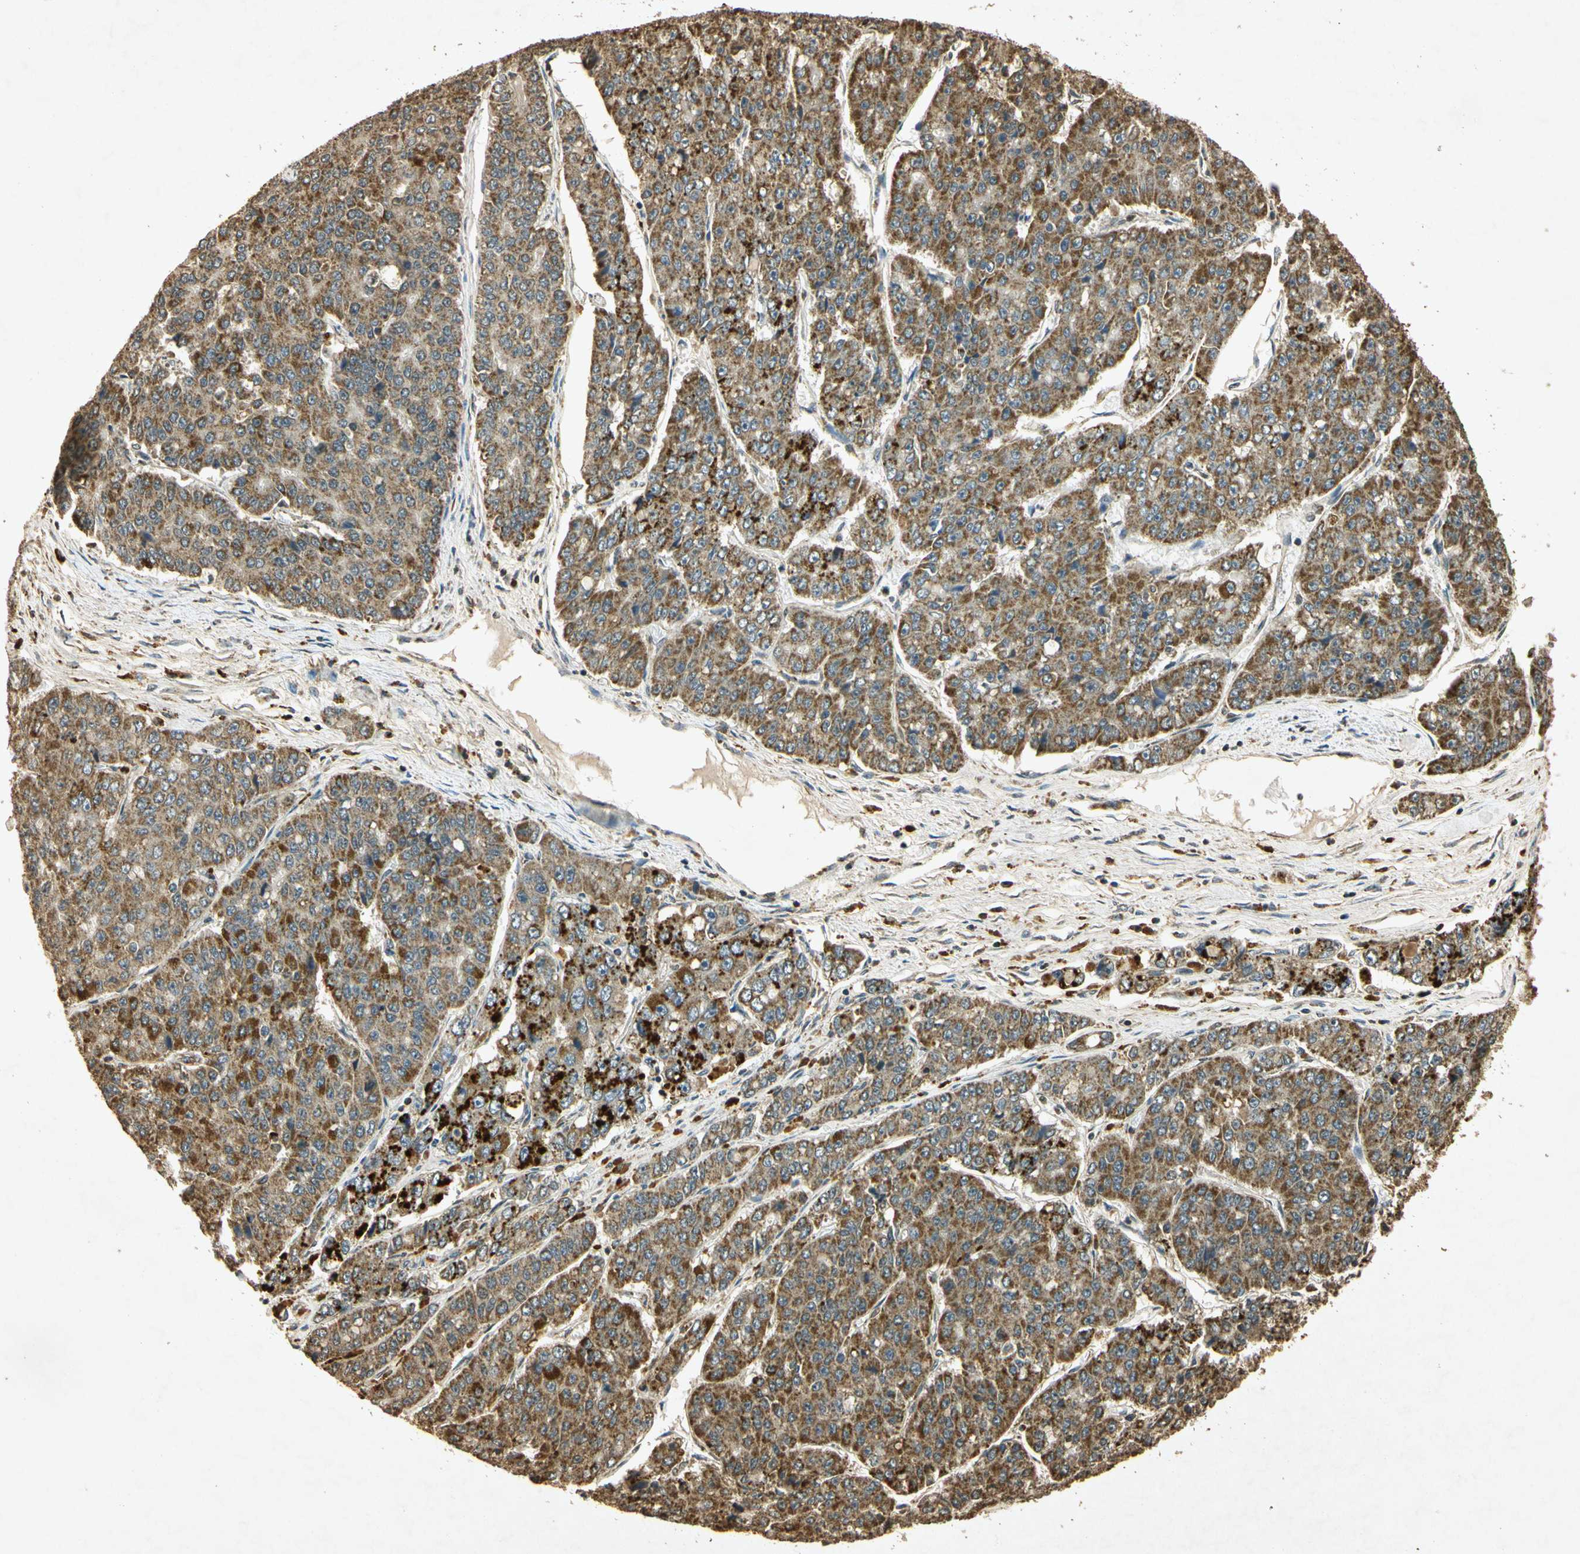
{"staining": {"intensity": "moderate", "quantity": ">75%", "location": "cytoplasmic/membranous"}, "tissue": "pancreatic cancer", "cell_type": "Tumor cells", "image_type": "cancer", "snomed": [{"axis": "morphology", "description": "Adenocarcinoma, NOS"}, {"axis": "topography", "description": "Pancreas"}], "caption": "Protein expression analysis of pancreatic adenocarcinoma displays moderate cytoplasmic/membranous staining in about >75% of tumor cells.", "gene": "PRDX3", "patient": {"sex": "male", "age": 50}}